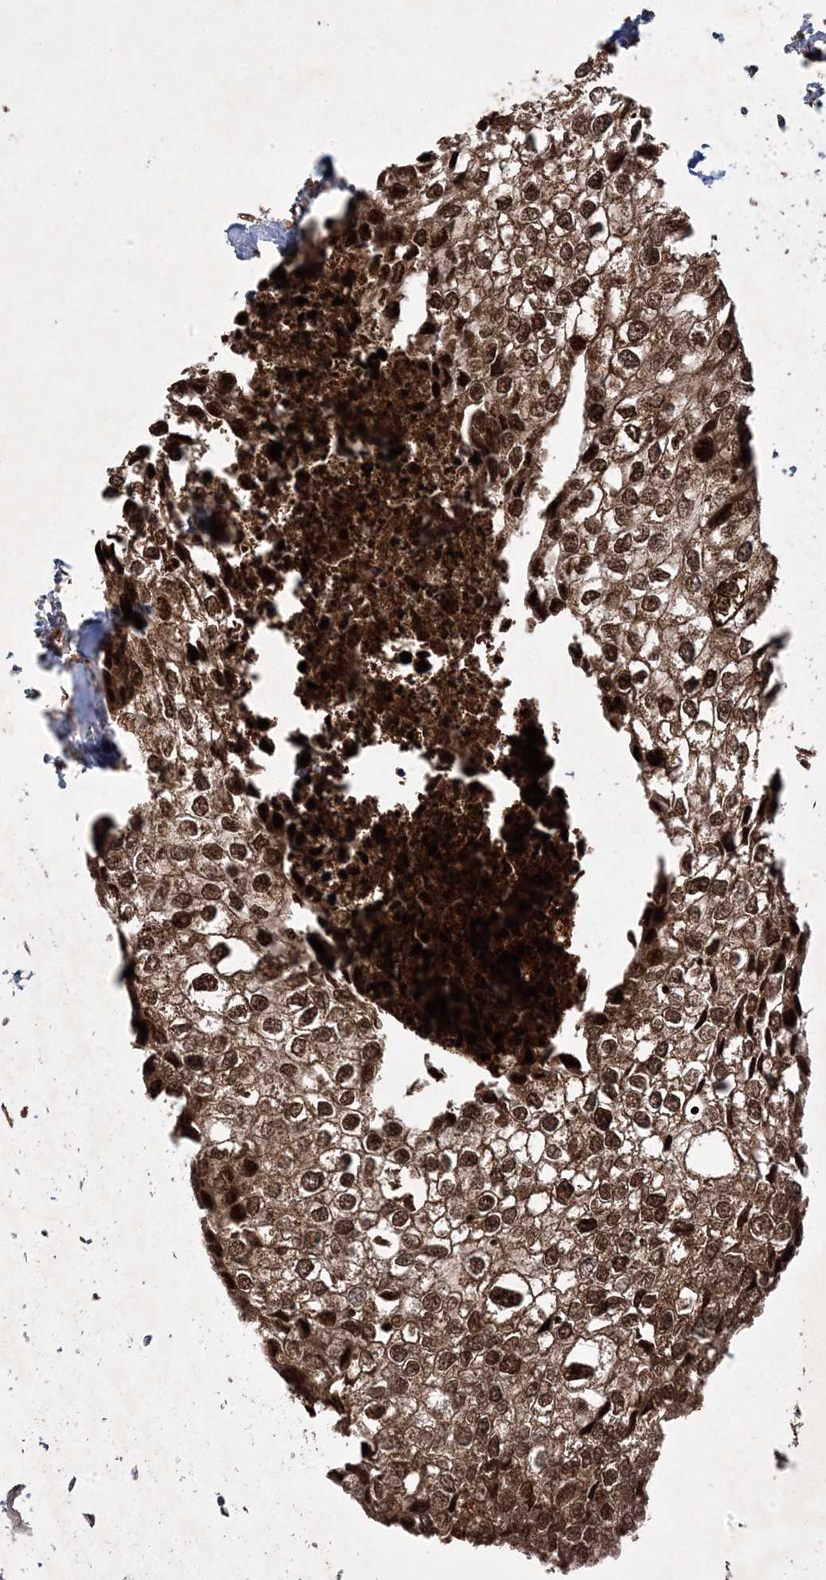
{"staining": {"intensity": "moderate", "quantity": ">75%", "location": "cytoplasmic/membranous,nuclear"}, "tissue": "urothelial cancer", "cell_type": "Tumor cells", "image_type": "cancer", "snomed": [{"axis": "morphology", "description": "Urothelial carcinoma, High grade"}, {"axis": "topography", "description": "Urinary bladder"}], "caption": "High-power microscopy captured an immunohistochemistry micrograph of urothelial carcinoma (high-grade), revealing moderate cytoplasmic/membranous and nuclear staining in approximately >75% of tumor cells. (DAB = brown stain, brightfield microscopy at high magnification).", "gene": "PLEKHM2", "patient": {"sex": "male", "age": 64}}